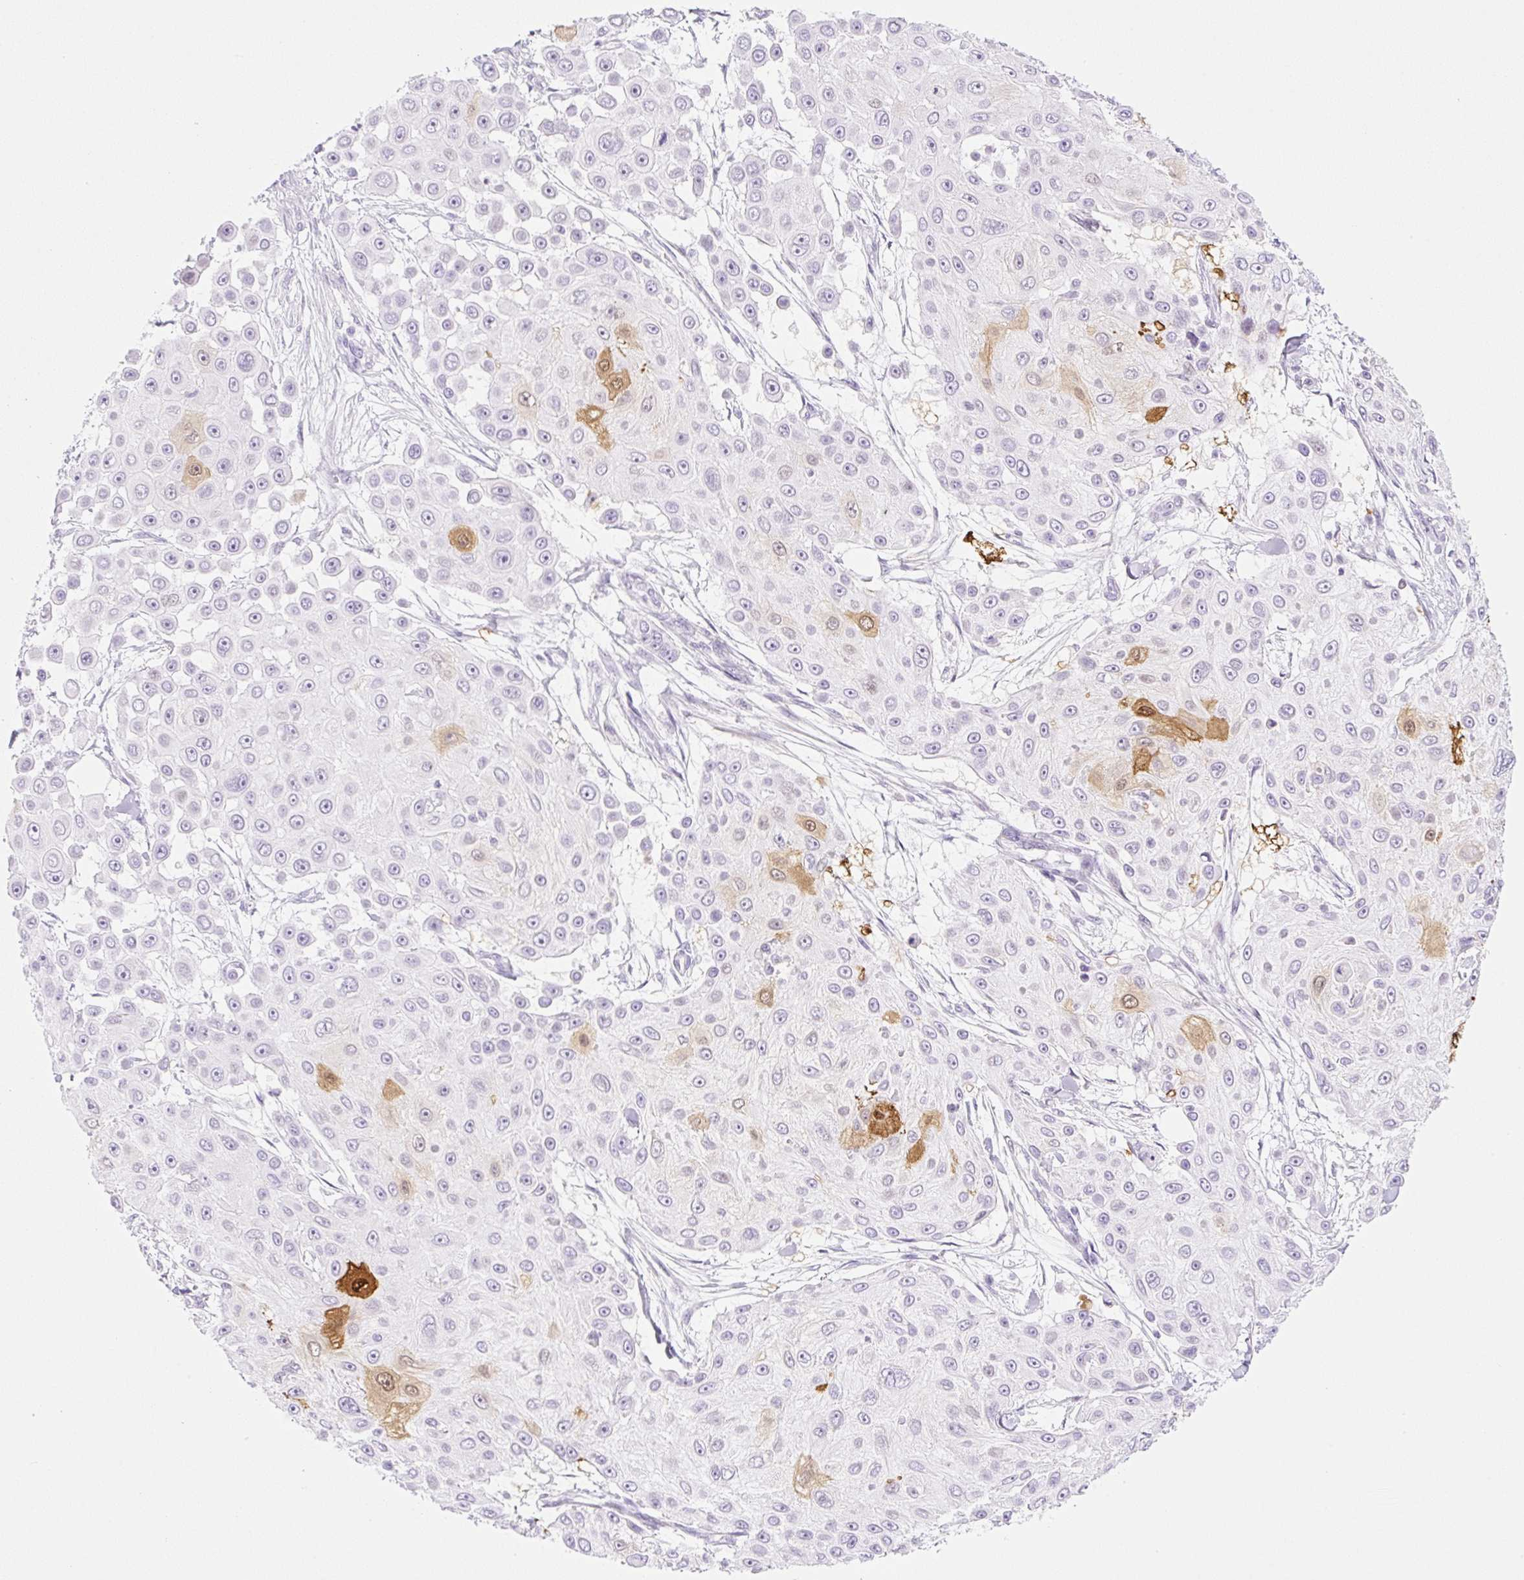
{"staining": {"intensity": "strong", "quantity": "<25%", "location": "cytoplasmic/membranous,nuclear"}, "tissue": "skin cancer", "cell_type": "Tumor cells", "image_type": "cancer", "snomed": [{"axis": "morphology", "description": "Squamous cell carcinoma, NOS"}, {"axis": "topography", "description": "Skin"}], "caption": "An image of human skin squamous cell carcinoma stained for a protein shows strong cytoplasmic/membranous and nuclear brown staining in tumor cells. (brown staining indicates protein expression, while blue staining denotes nuclei).", "gene": "SPRR4", "patient": {"sex": "male", "age": 67}}